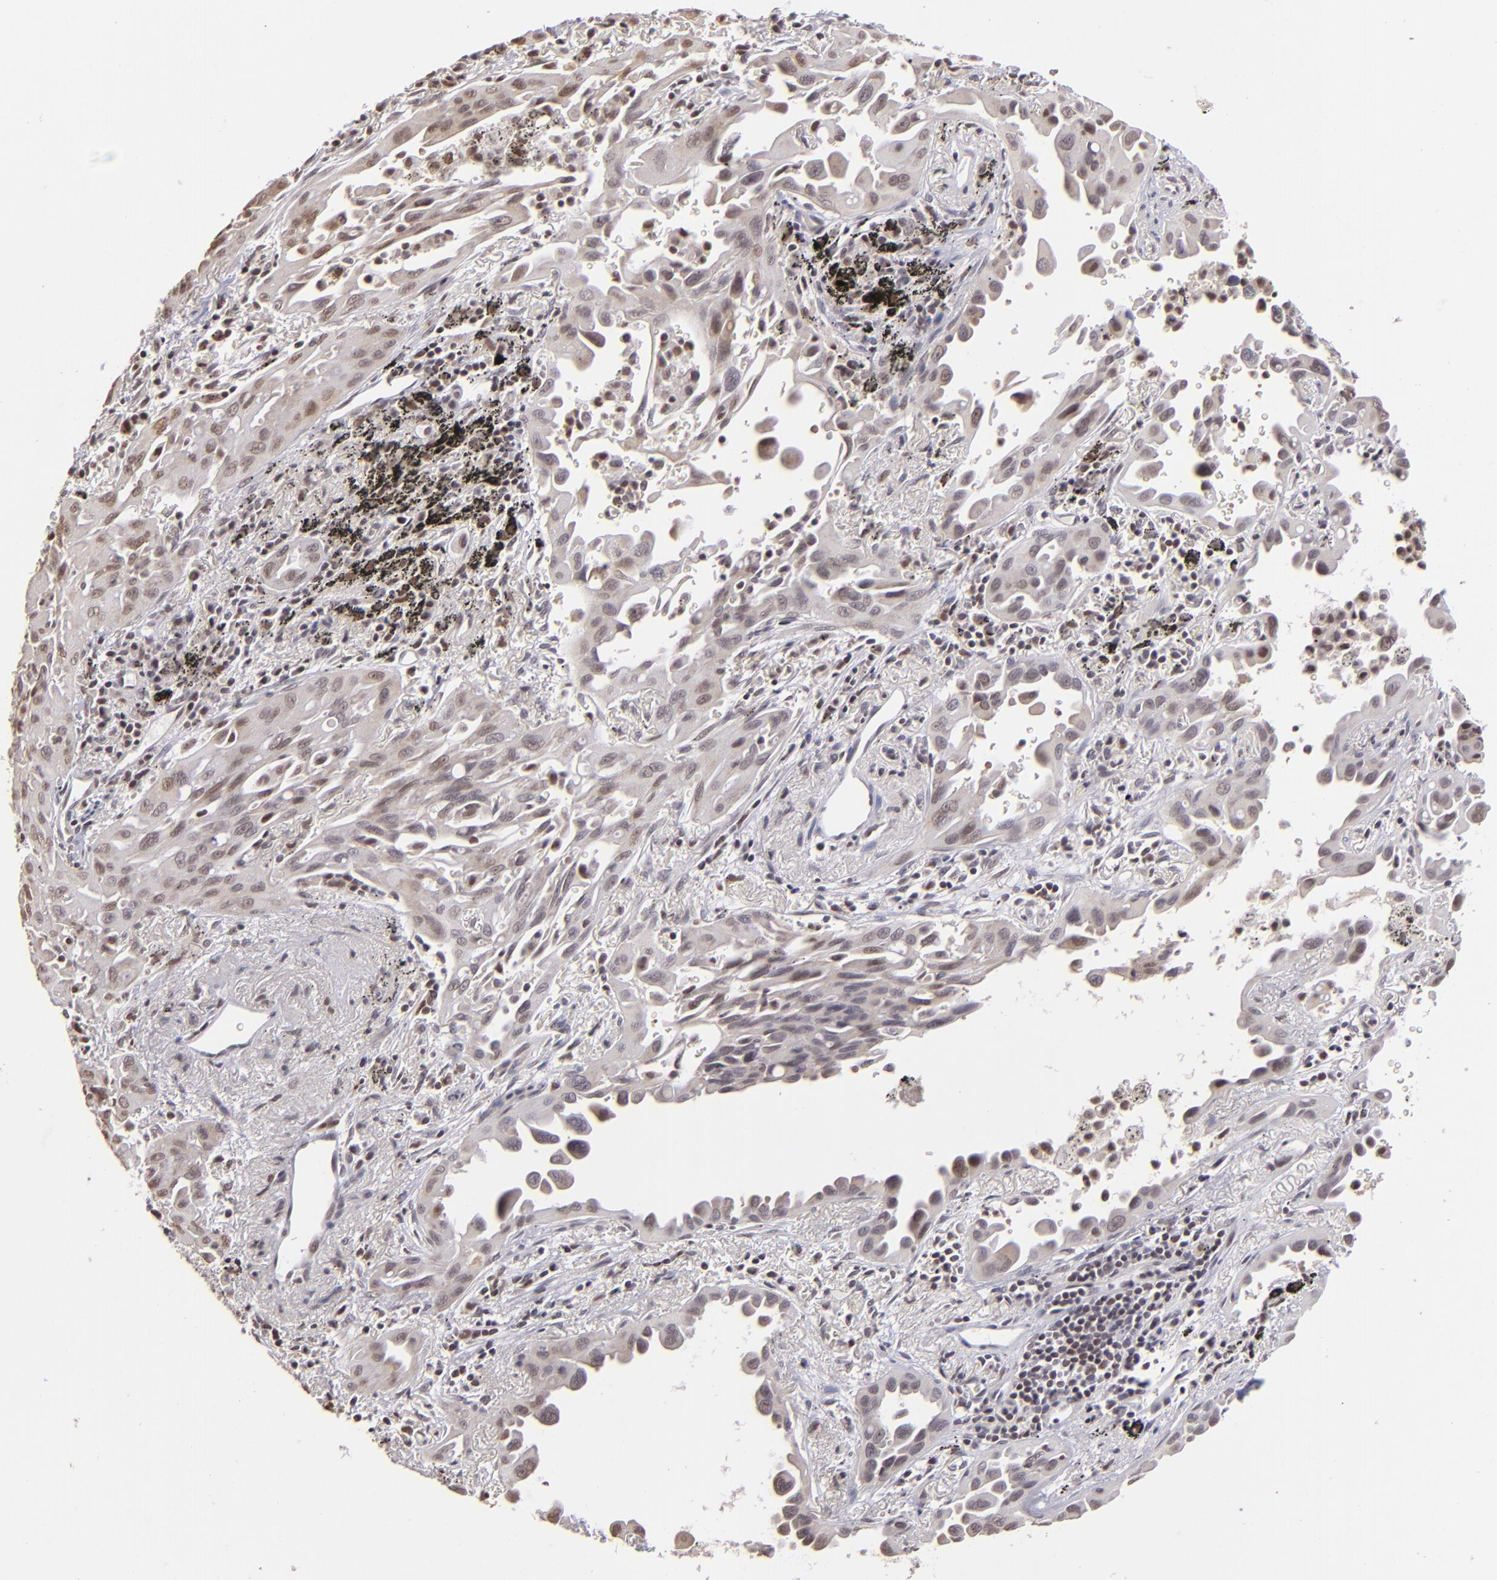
{"staining": {"intensity": "weak", "quantity": "<25%", "location": "nuclear"}, "tissue": "lung cancer", "cell_type": "Tumor cells", "image_type": "cancer", "snomed": [{"axis": "morphology", "description": "Adenocarcinoma, NOS"}, {"axis": "topography", "description": "Lung"}], "caption": "Tumor cells are negative for brown protein staining in lung cancer. (DAB immunohistochemistry (IHC) with hematoxylin counter stain).", "gene": "RARB", "patient": {"sex": "male", "age": 68}}